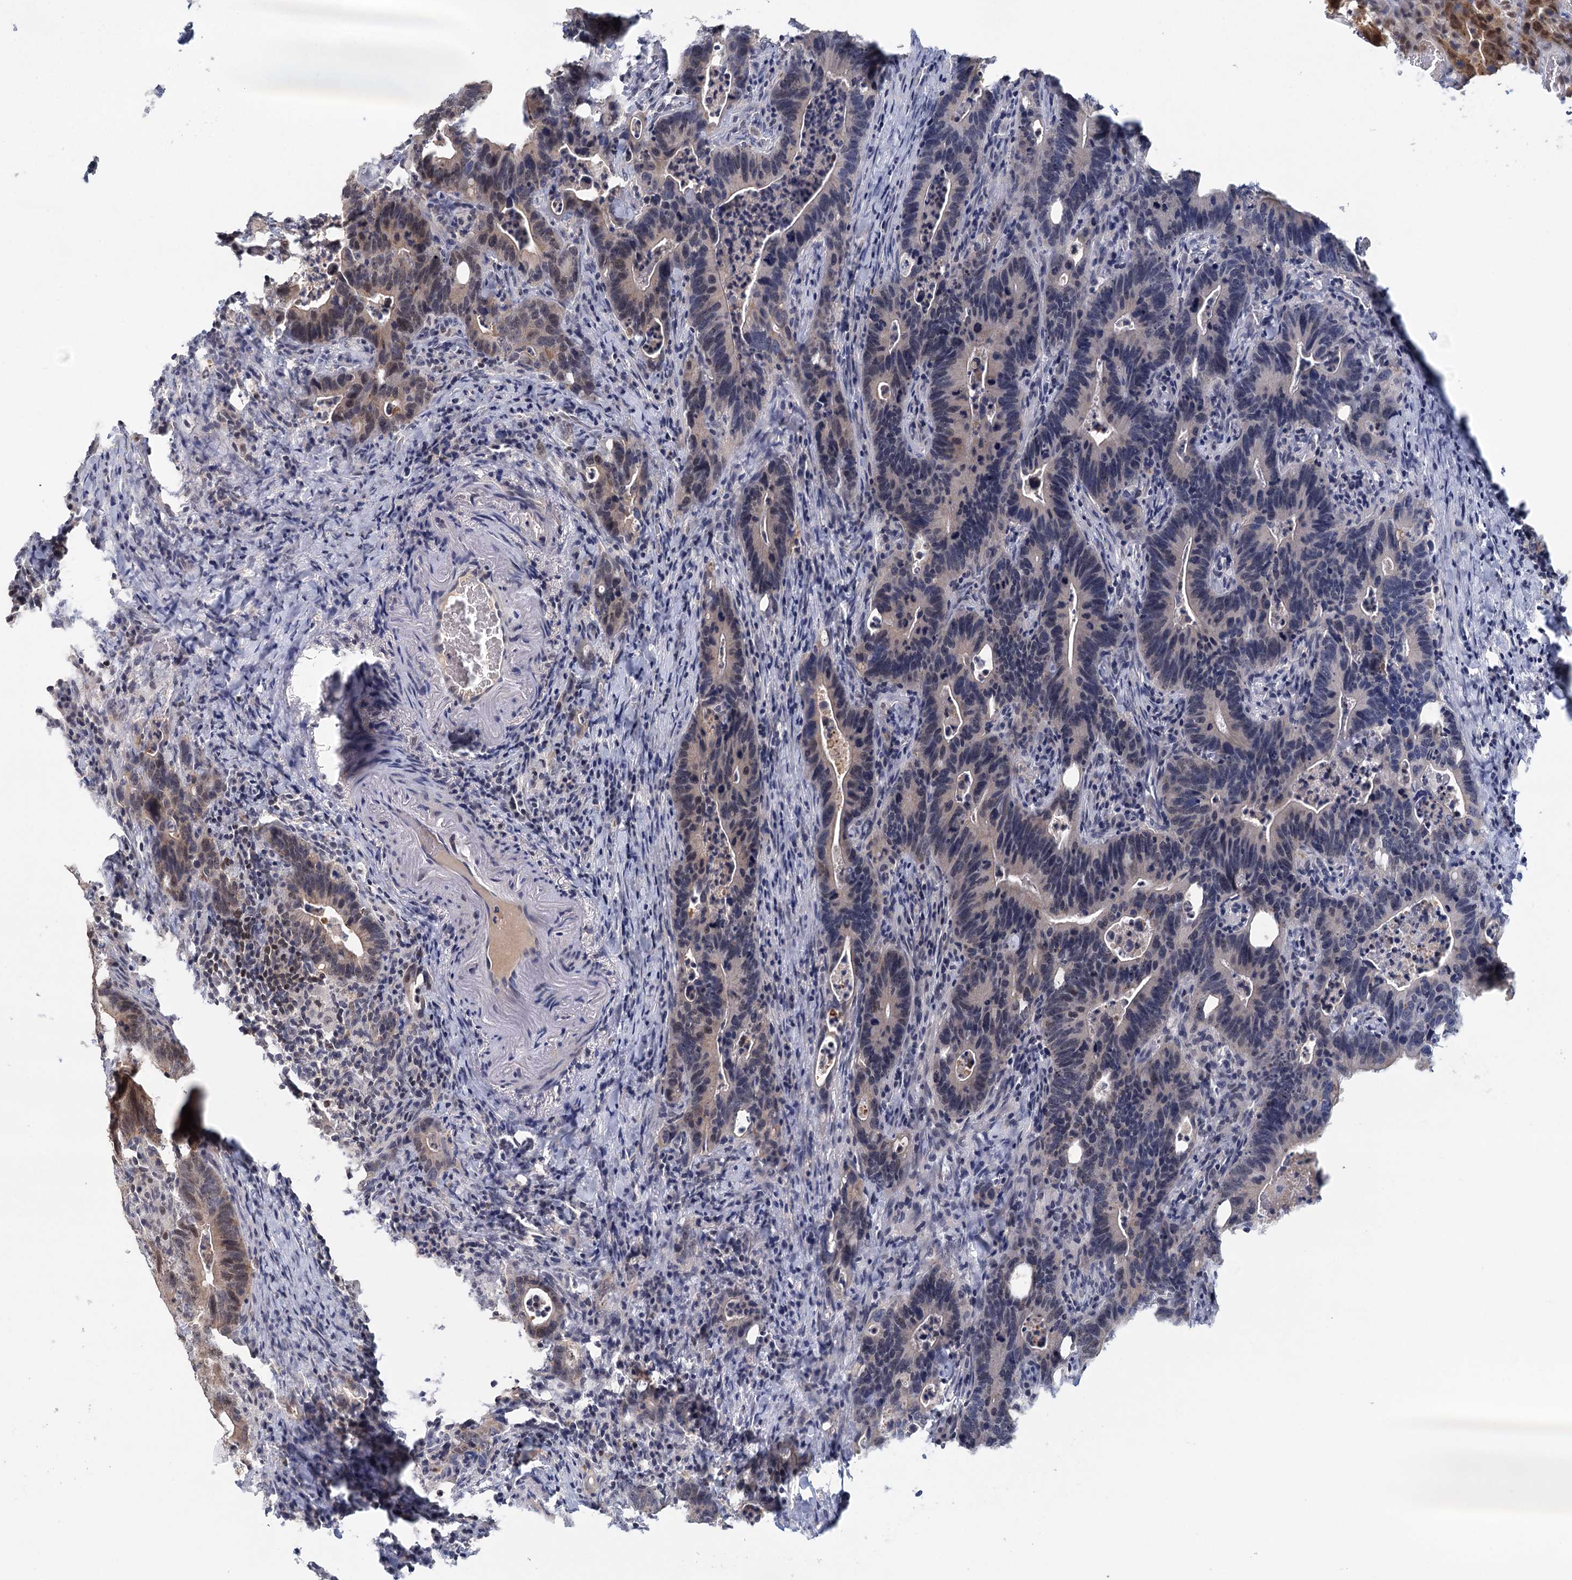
{"staining": {"intensity": "weak", "quantity": "<25%", "location": "cytoplasmic/membranous,nuclear"}, "tissue": "colorectal cancer", "cell_type": "Tumor cells", "image_type": "cancer", "snomed": [{"axis": "morphology", "description": "Adenocarcinoma, NOS"}, {"axis": "topography", "description": "Colon"}], "caption": "Immunohistochemistry histopathology image of neoplastic tissue: human colorectal cancer stained with DAB (3,3'-diaminobenzidine) displays no significant protein staining in tumor cells.", "gene": "GPATCH11", "patient": {"sex": "female", "age": 75}}